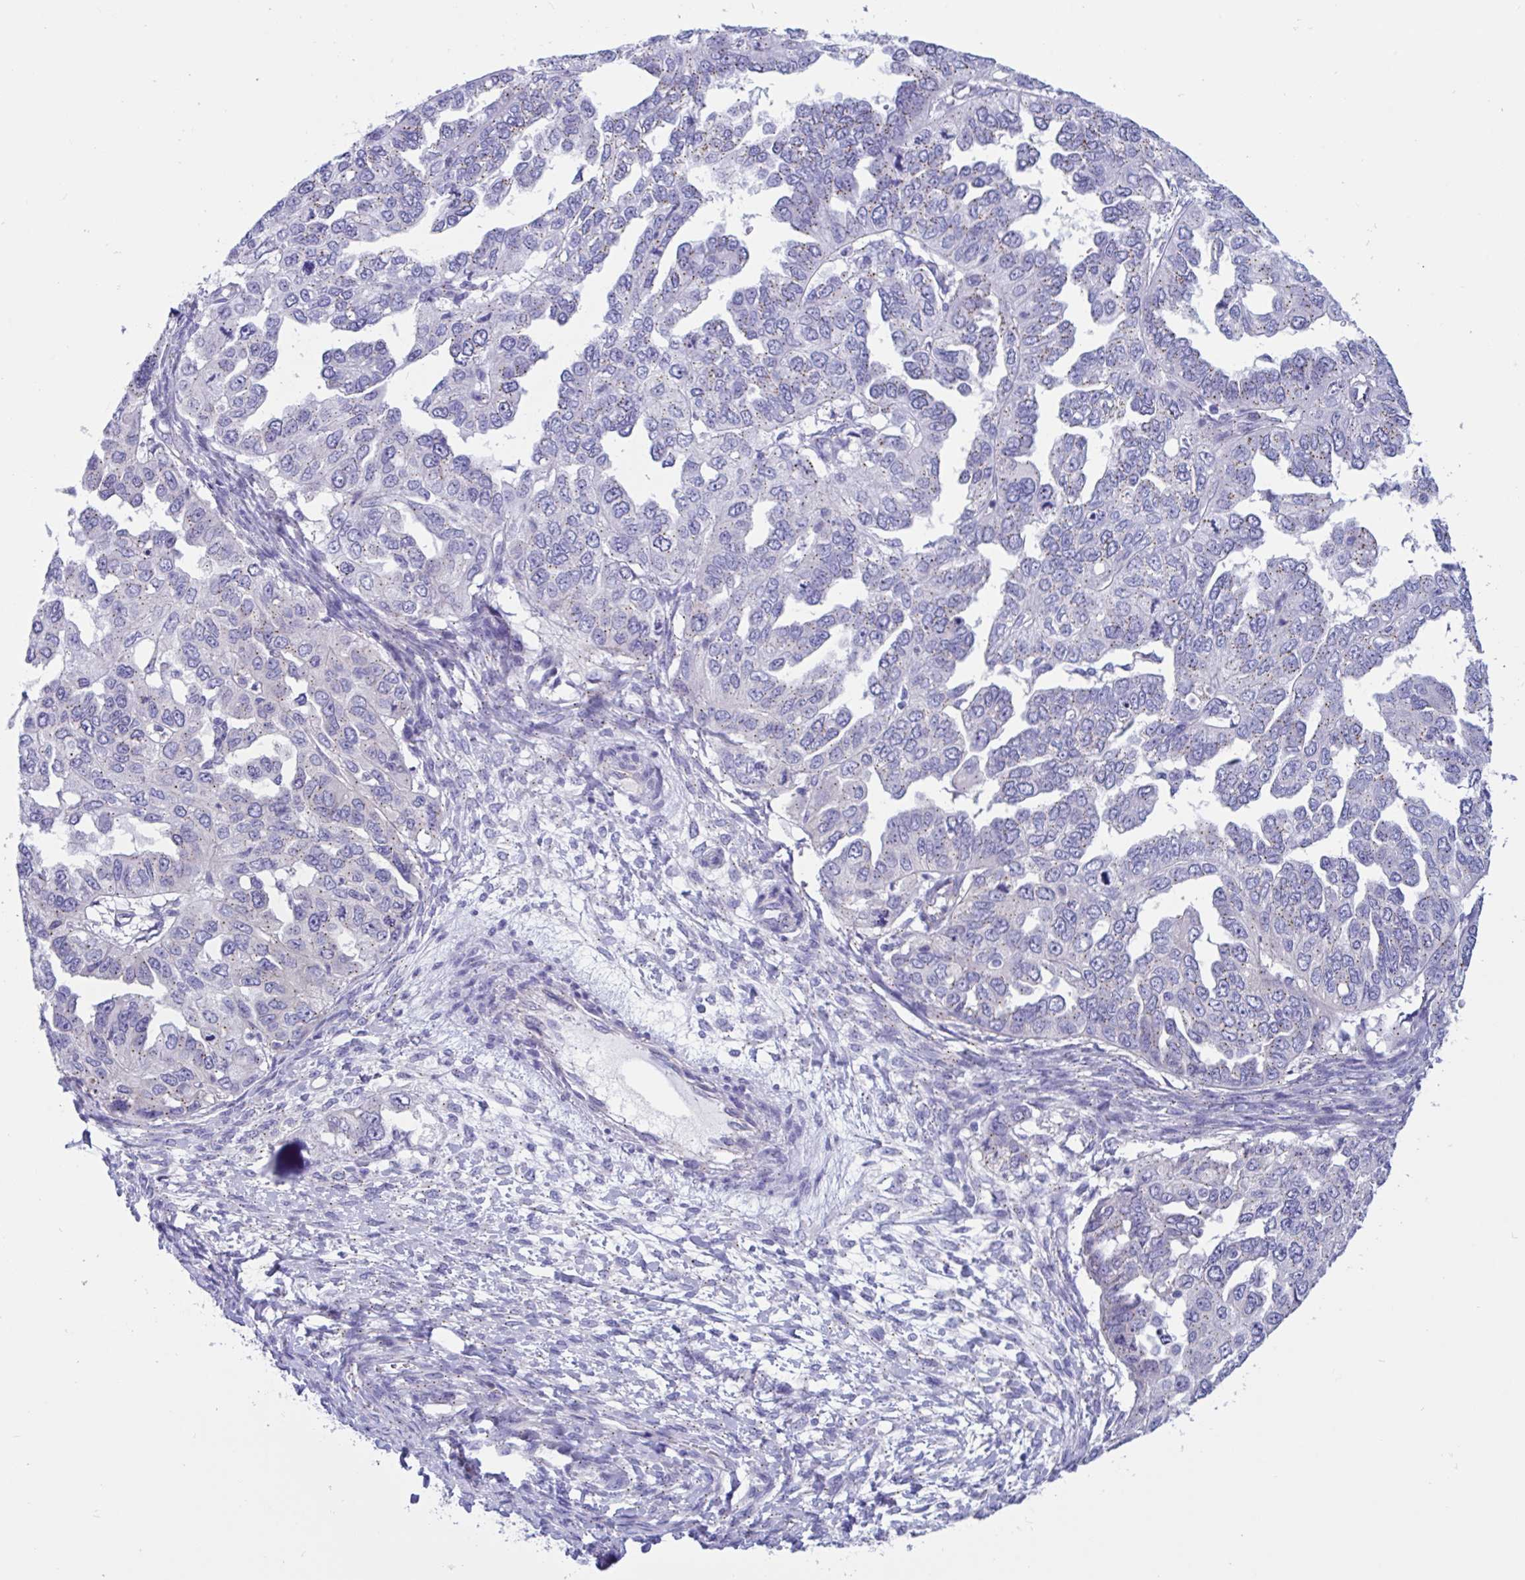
{"staining": {"intensity": "weak", "quantity": "25%-75%", "location": "cytoplasmic/membranous"}, "tissue": "ovarian cancer", "cell_type": "Tumor cells", "image_type": "cancer", "snomed": [{"axis": "morphology", "description": "Cystadenocarcinoma, serous, NOS"}, {"axis": "topography", "description": "Ovary"}], "caption": "A micrograph showing weak cytoplasmic/membranous positivity in approximately 25%-75% of tumor cells in ovarian cancer (serous cystadenocarcinoma), as visualized by brown immunohistochemical staining.", "gene": "RNASE3", "patient": {"sex": "female", "age": 53}}